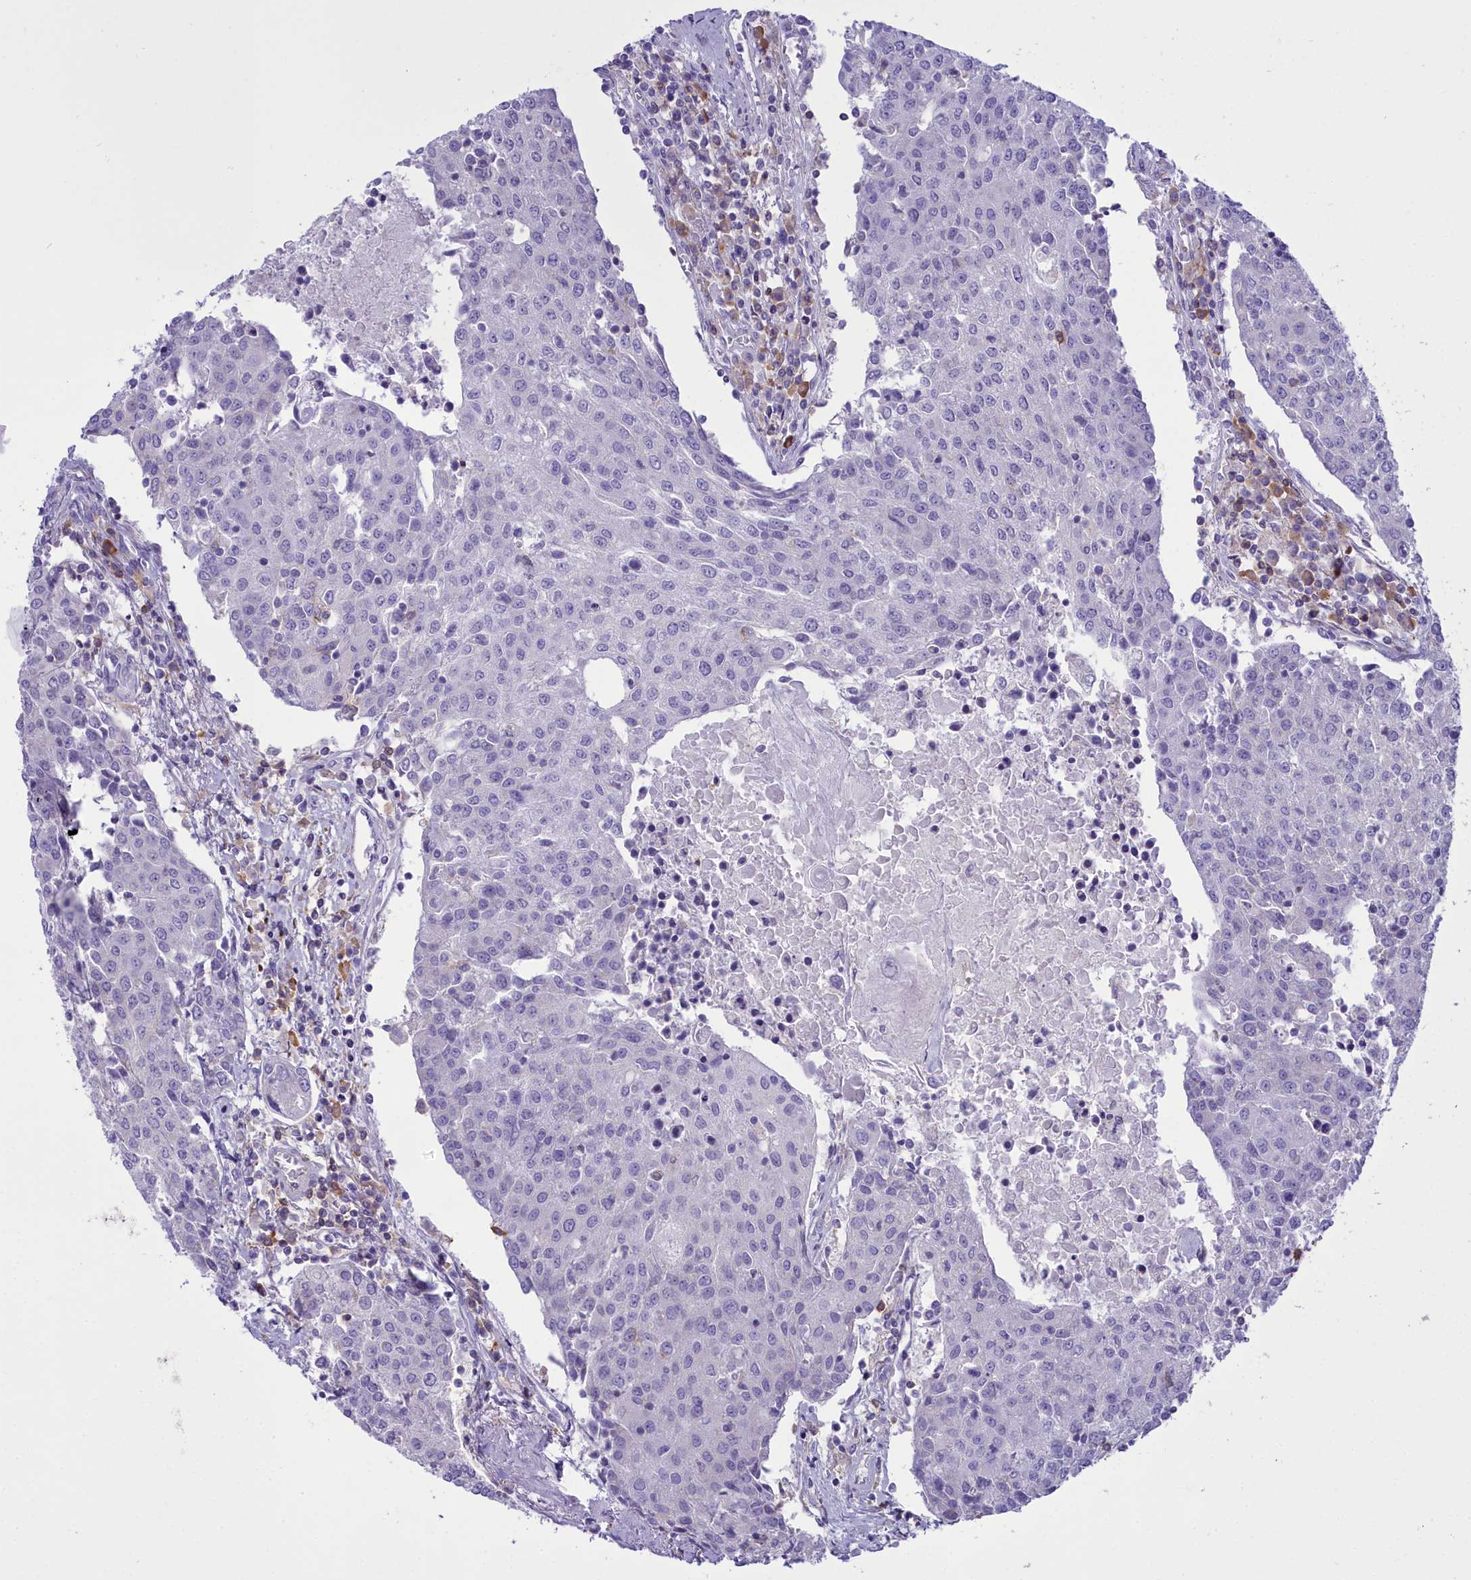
{"staining": {"intensity": "negative", "quantity": "none", "location": "none"}, "tissue": "urothelial cancer", "cell_type": "Tumor cells", "image_type": "cancer", "snomed": [{"axis": "morphology", "description": "Urothelial carcinoma, High grade"}, {"axis": "topography", "description": "Urinary bladder"}], "caption": "IHC photomicrograph of neoplastic tissue: urothelial carcinoma (high-grade) stained with DAB demonstrates no significant protein expression in tumor cells. (DAB (3,3'-diaminobenzidine) IHC, high magnification).", "gene": "CD5", "patient": {"sex": "female", "age": 85}}